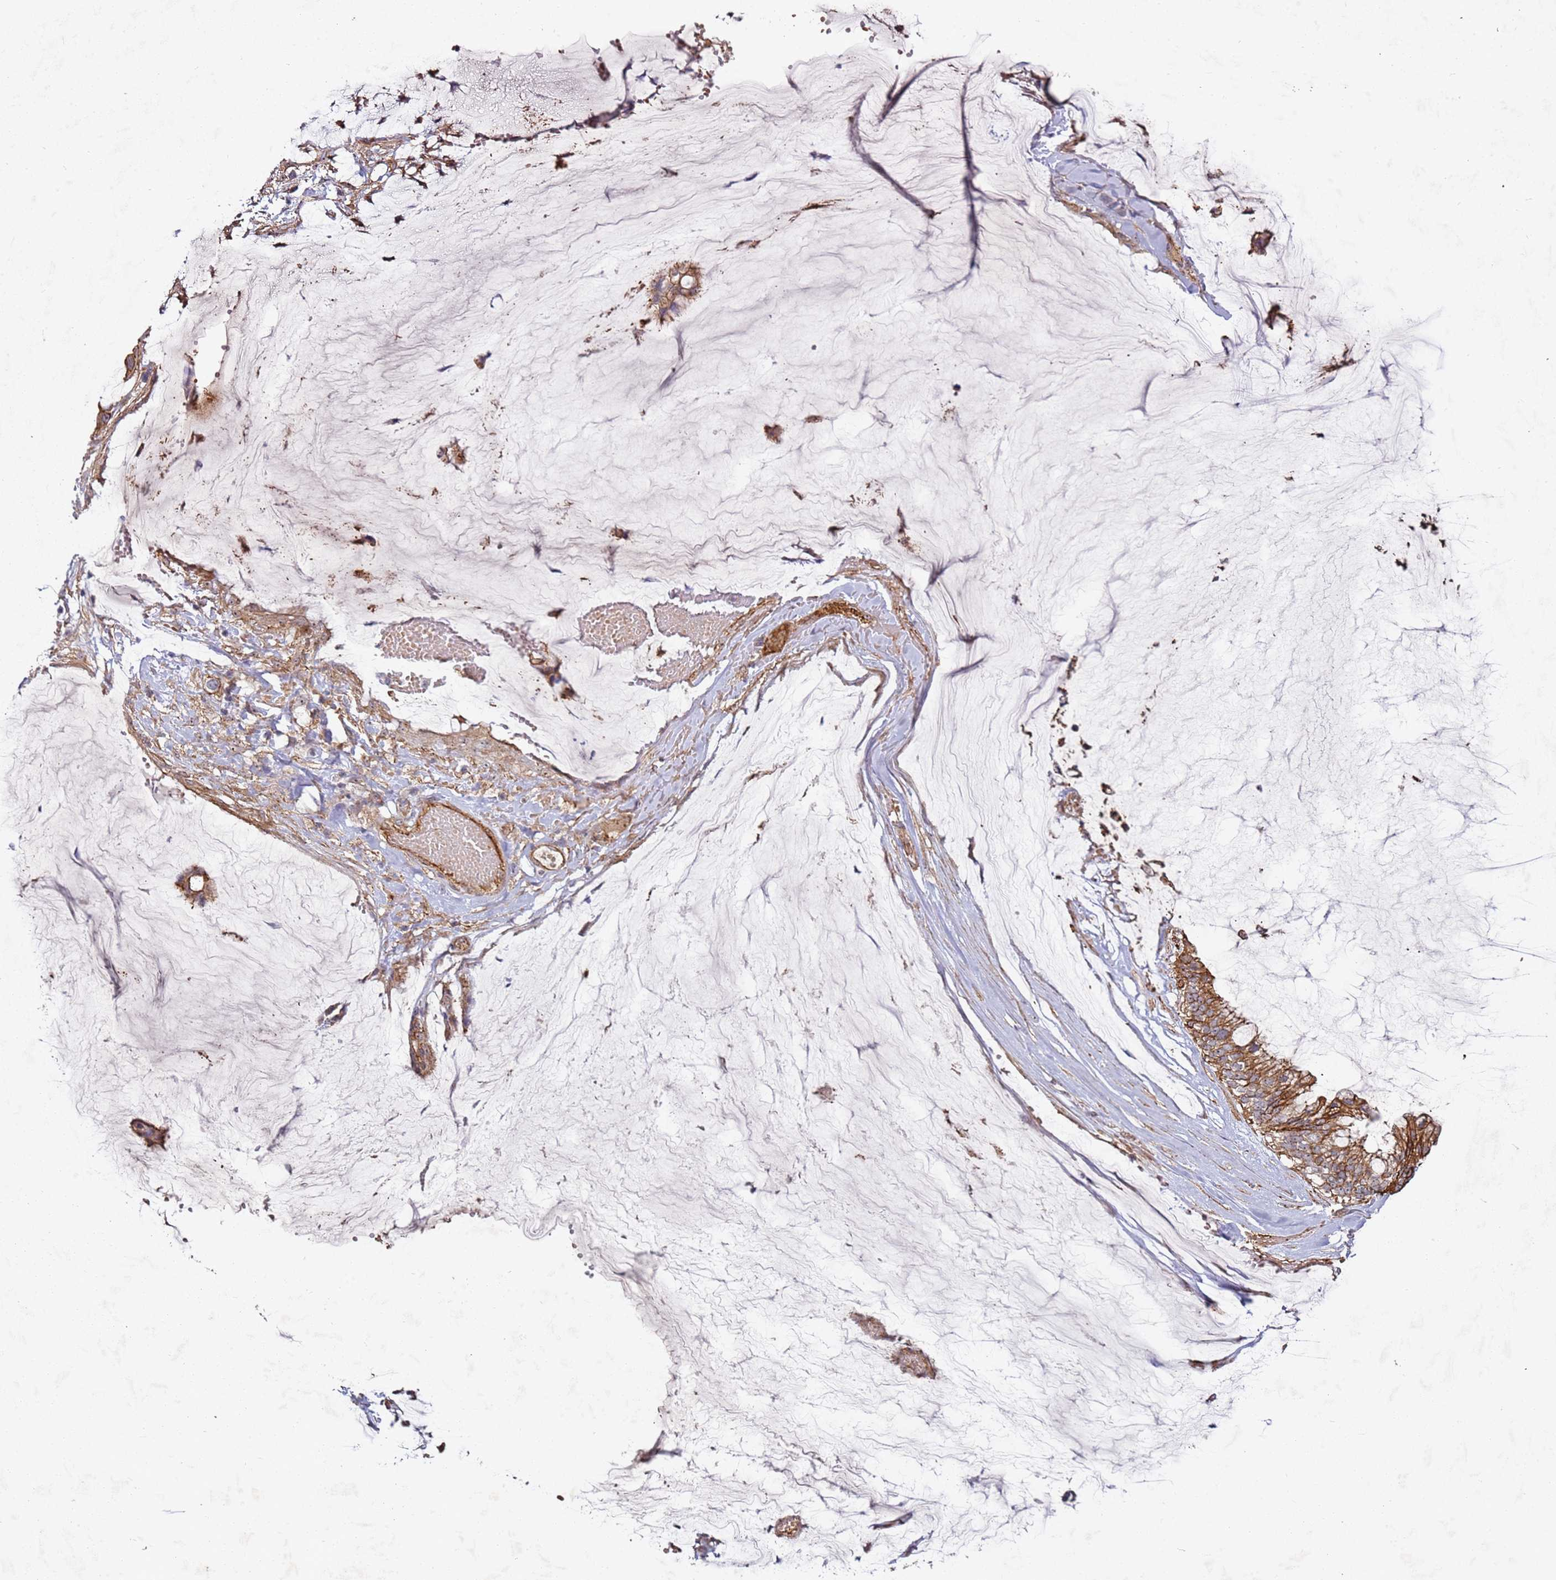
{"staining": {"intensity": "moderate", "quantity": ">75%", "location": "cytoplasmic/membranous"}, "tissue": "ovarian cancer", "cell_type": "Tumor cells", "image_type": "cancer", "snomed": [{"axis": "morphology", "description": "Cystadenocarcinoma, mucinous, NOS"}, {"axis": "topography", "description": "Ovary"}], "caption": "The immunohistochemical stain highlights moderate cytoplasmic/membranous expression in tumor cells of ovarian cancer (mucinous cystadenocarcinoma) tissue.", "gene": "C2CD4B", "patient": {"sex": "female", "age": 39}}